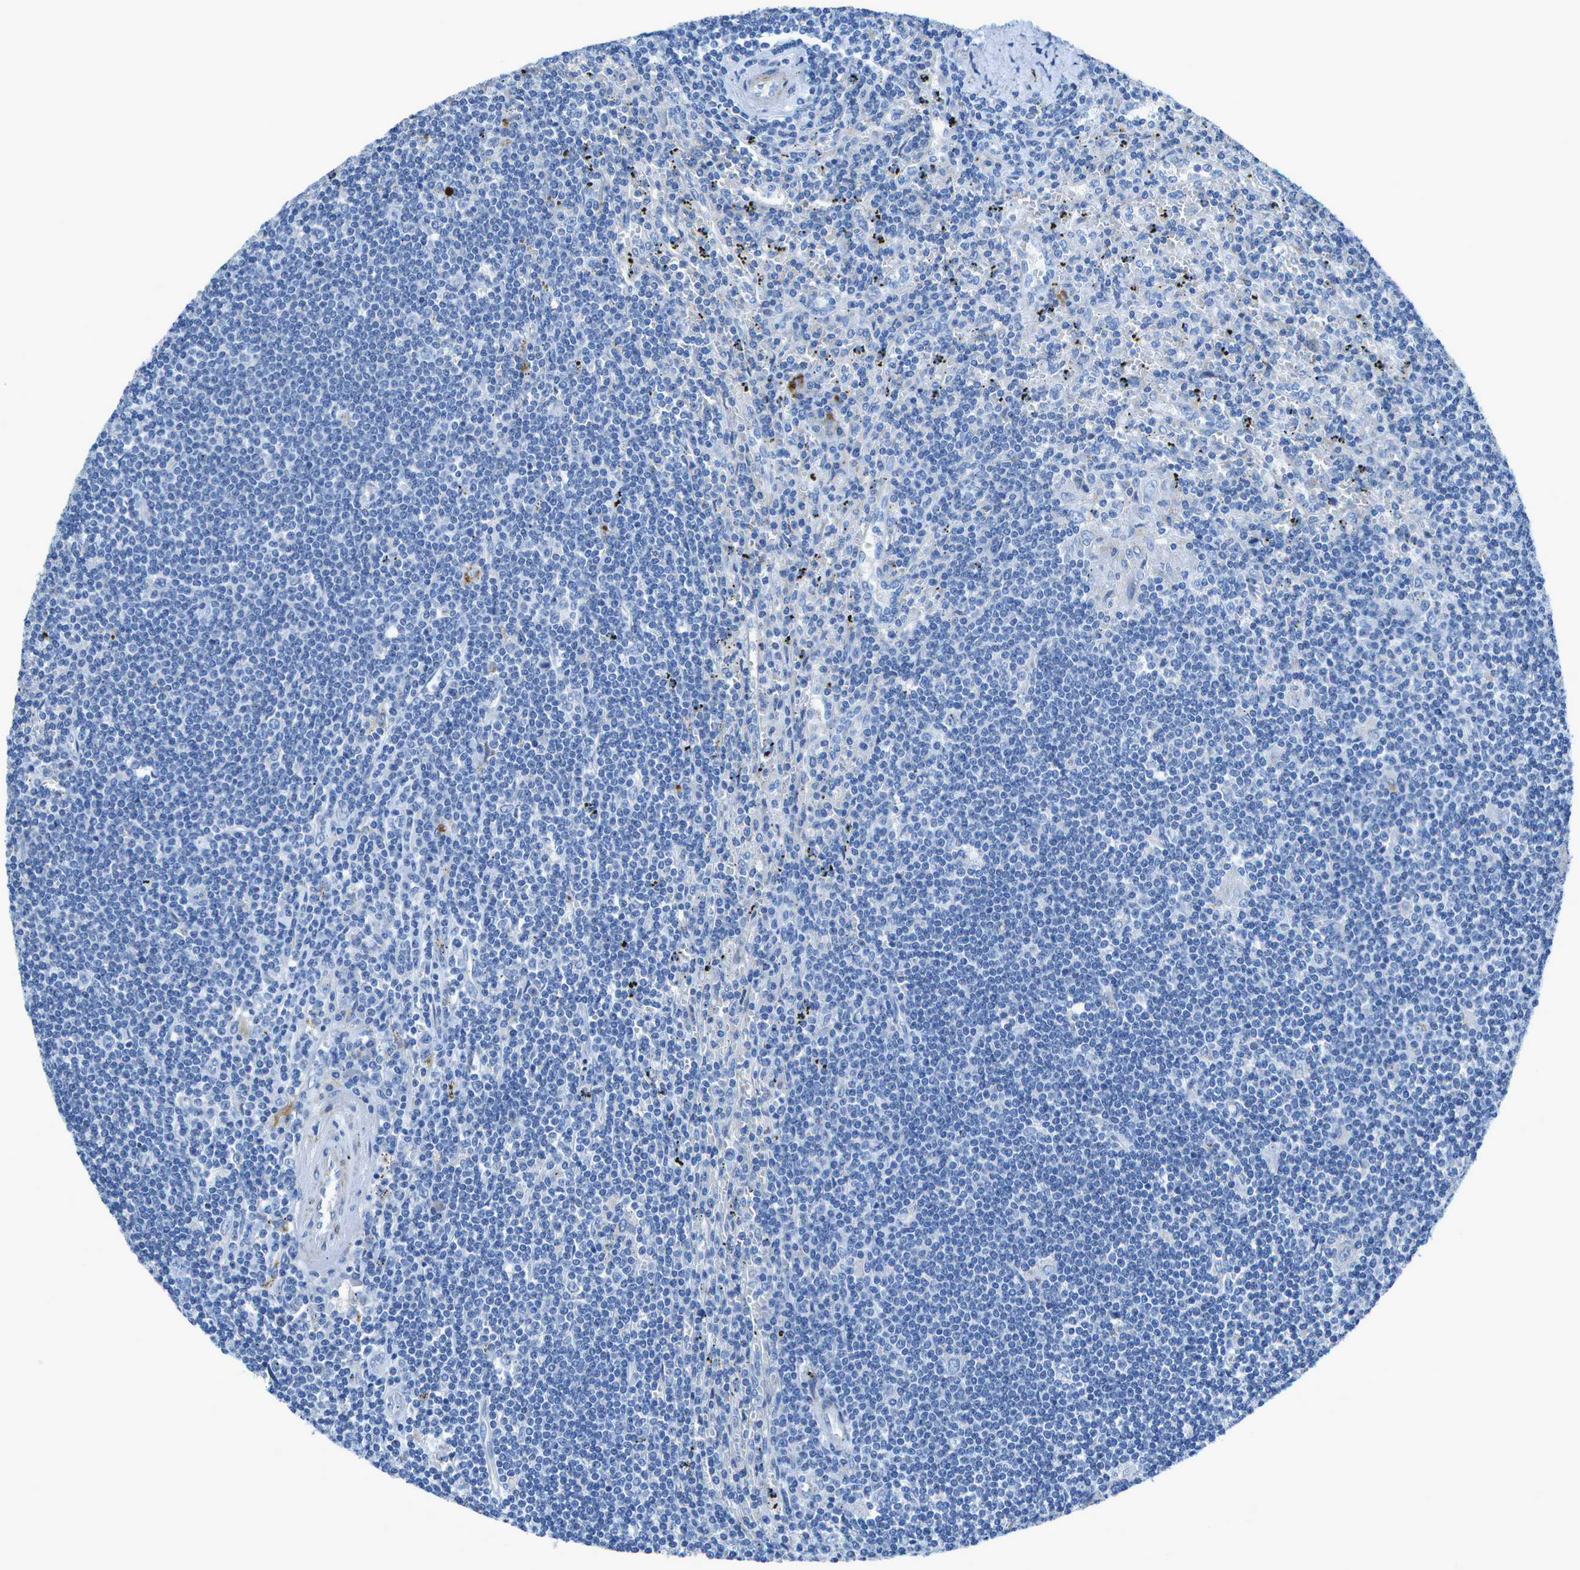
{"staining": {"intensity": "negative", "quantity": "none", "location": "none"}, "tissue": "lymphoma", "cell_type": "Tumor cells", "image_type": "cancer", "snomed": [{"axis": "morphology", "description": "Malignant lymphoma, non-Hodgkin's type, Low grade"}, {"axis": "topography", "description": "Spleen"}], "caption": "There is no significant staining in tumor cells of lymphoma.", "gene": "DCT", "patient": {"sex": "male", "age": 76}}